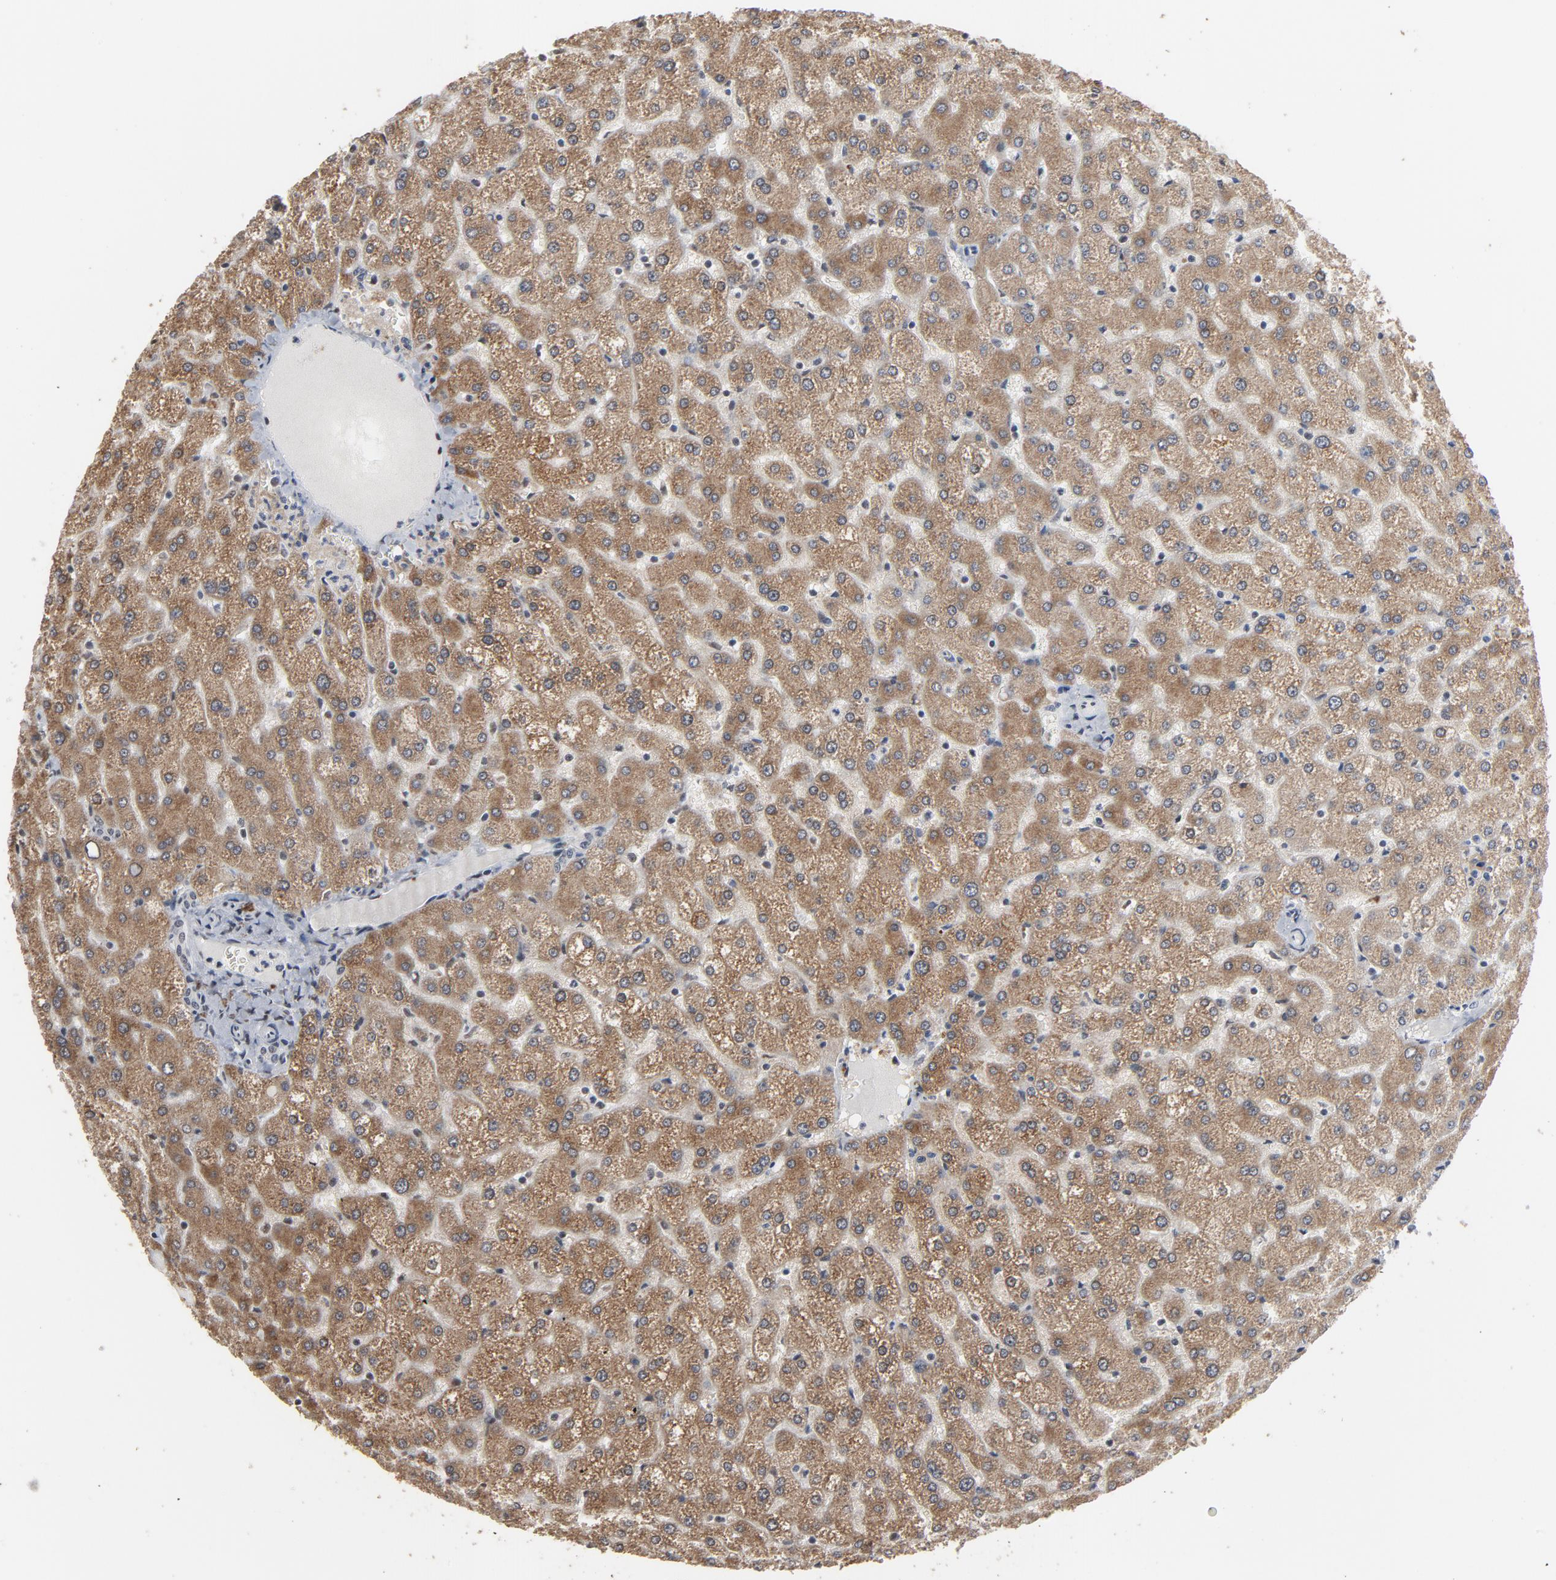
{"staining": {"intensity": "negative", "quantity": "none", "location": "none"}, "tissue": "liver", "cell_type": "Cholangiocytes", "image_type": "normal", "snomed": [{"axis": "morphology", "description": "Normal tissue, NOS"}, {"axis": "topography", "description": "Liver"}], "caption": "DAB (3,3'-diaminobenzidine) immunohistochemical staining of normal liver demonstrates no significant staining in cholangiocytes.", "gene": "MRE11", "patient": {"sex": "female", "age": 32}}